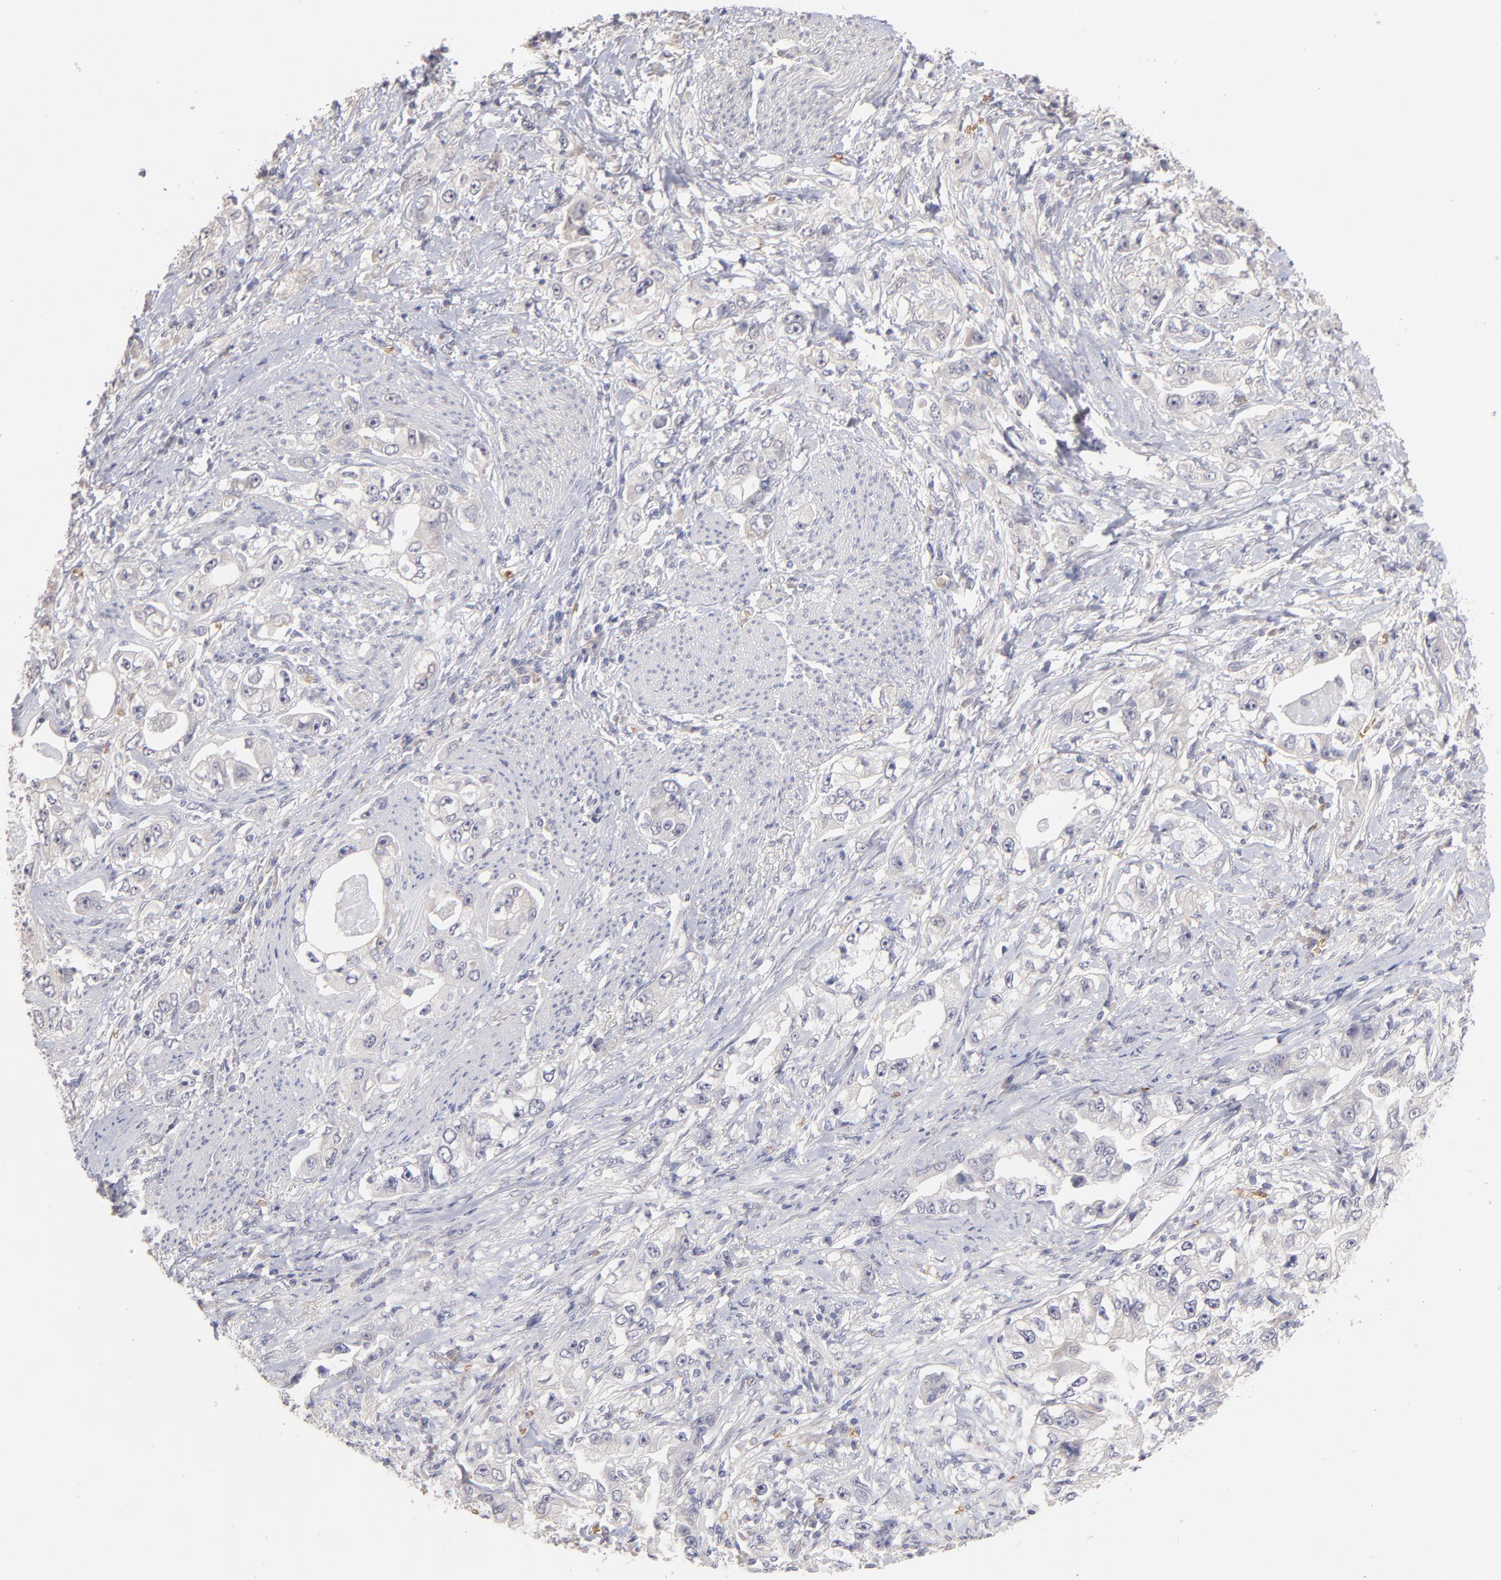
{"staining": {"intensity": "negative", "quantity": "none", "location": "none"}, "tissue": "stomach cancer", "cell_type": "Tumor cells", "image_type": "cancer", "snomed": [{"axis": "morphology", "description": "Adenocarcinoma, NOS"}, {"axis": "topography", "description": "Stomach, lower"}], "caption": "Protein analysis of adenocarcinoma (stomach) displays no significant positivity in tumor cells.", "gene": "F13B", "patient": {"sex": "female", "age": 93}}